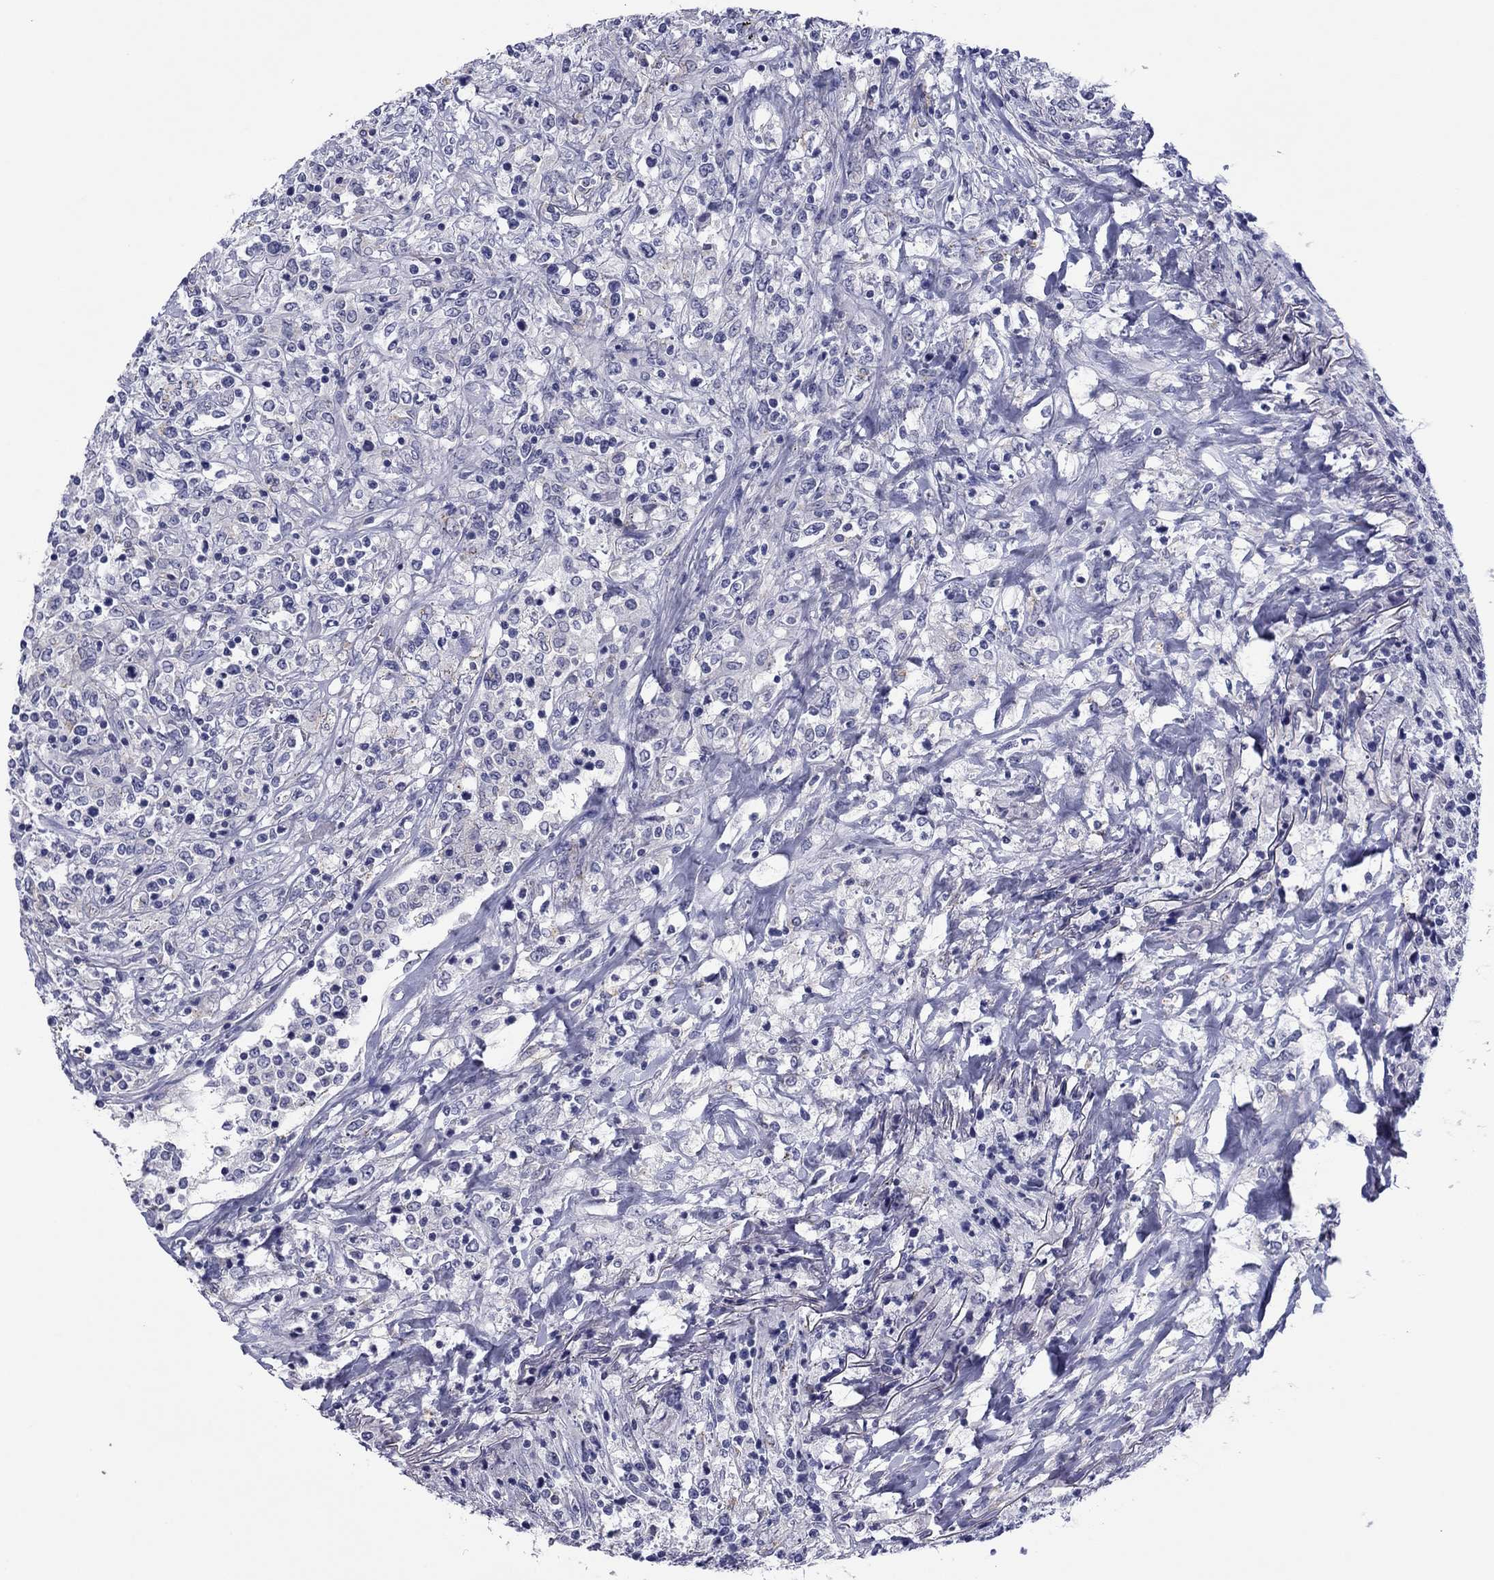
{"staining": {"intensity": "negative", "quantity": "none", "location": "none"}, "tissue": "lymphoma", "cell_type": "Tumor cells", "image_type": "cancer", "snomed": [{"axis": "morphology", "description": "Malignant lymphoma, non-Hodgkin's type, High grade"}, {"axis": "topography", "description": "Lung"}], "caption": "Immunohistochemical staining of malignant lymphoma, non-Hodgkin's type (high-grade) reveals no significant staining in tumor cells.", "gene": "TCFL5", "patient": {"sex": "male", "age": 79}}